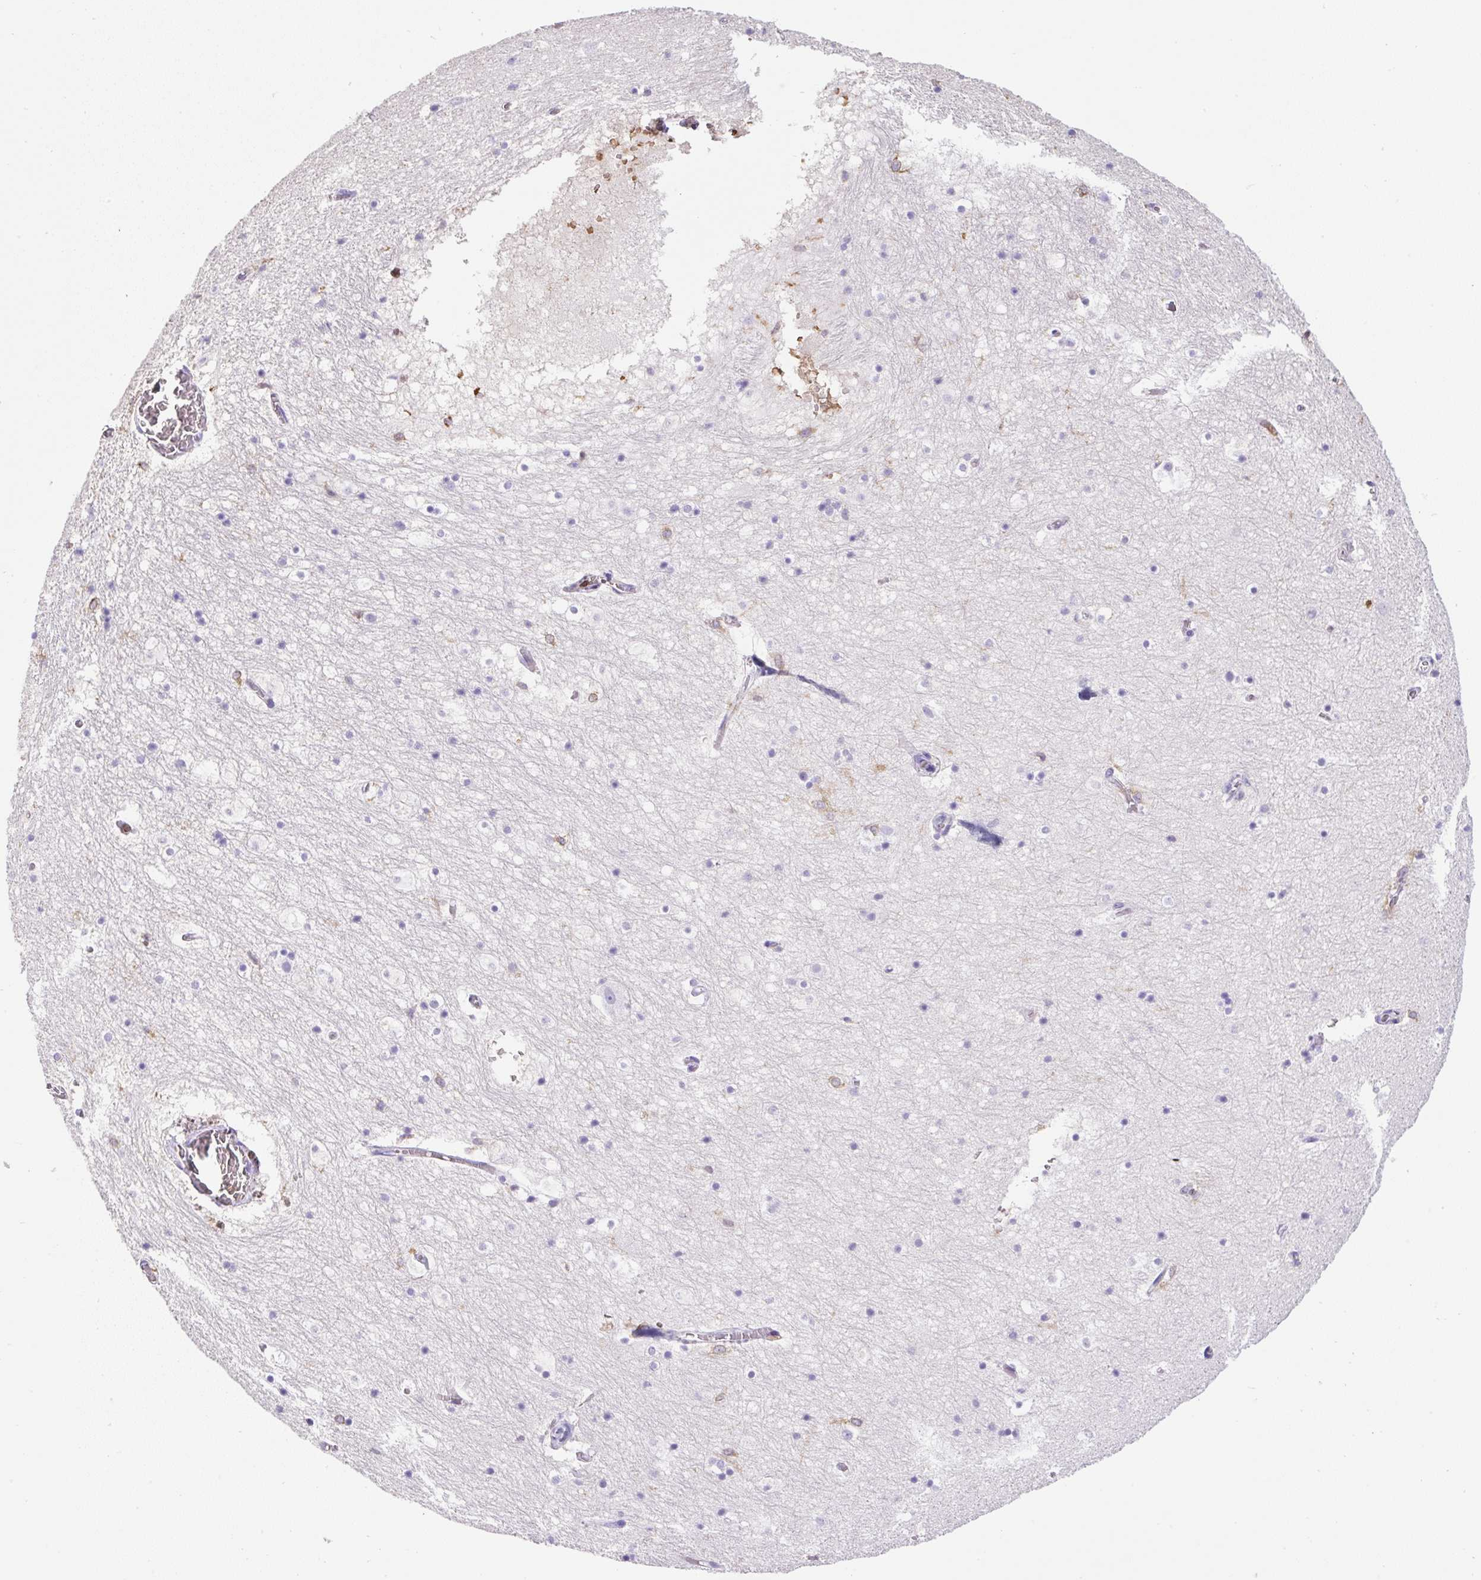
{"staining": {"intensity": "moderate", "quantity": "<25%", "location": "cytoplasmic/membranous"}, "tissue": "hippocampus", "cell_type": "Glial cells", "image_type": "normal", "snomed": [{"axis": "morphology", "description": "Normal tissue, NOS"}, {"axis": "topography", "description": "Hippocampus"}], "caption": "Brown immunohistochemical staining in unremarkable human hippocampus shows moderate cytoplasmic/membranous staining in approximately <25% of glial cells.", "gene": "FAM228B", "patient": {"sex": "female", "age": 52}}